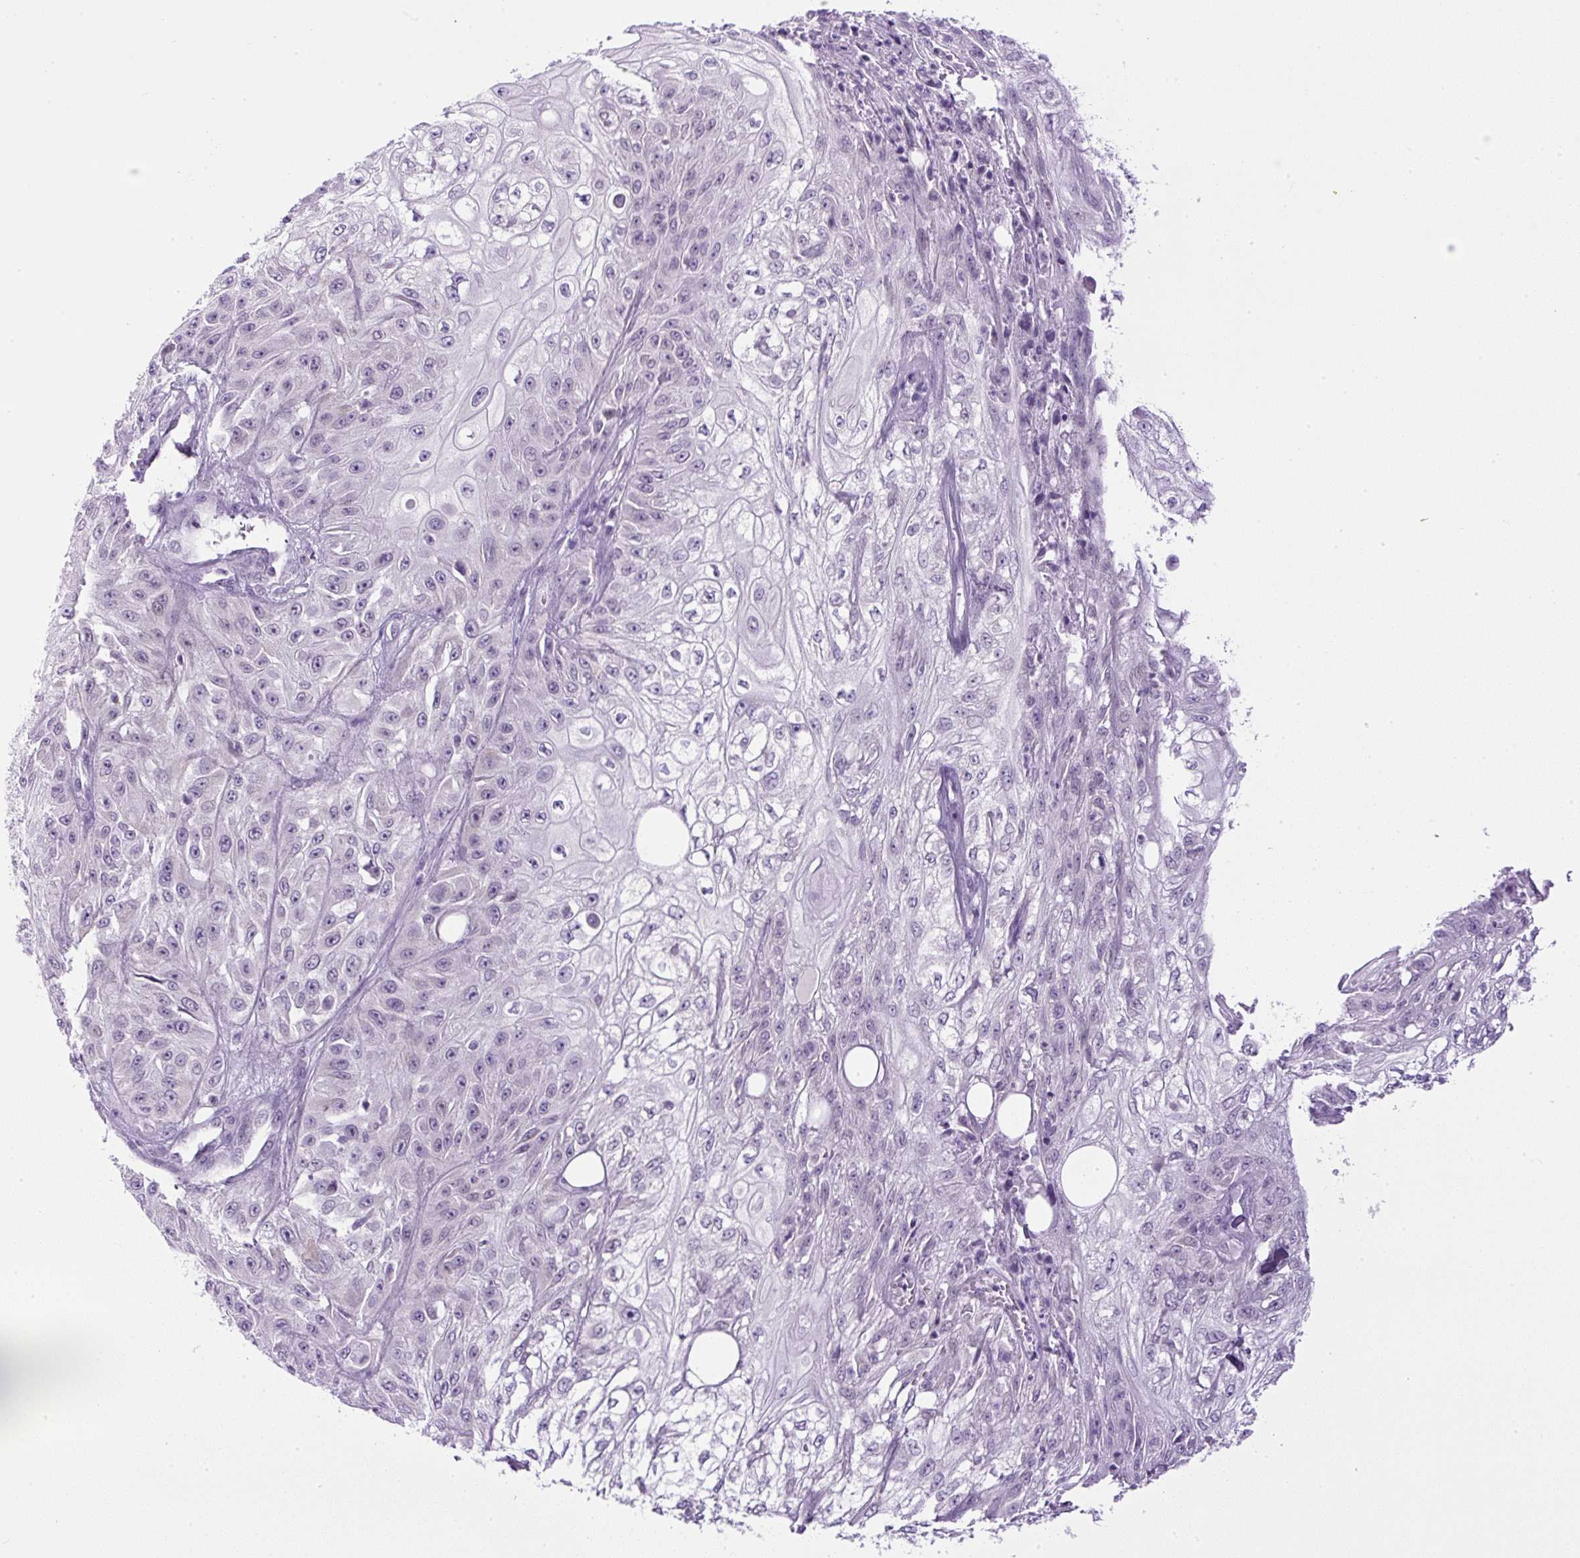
{"staining": {"intensity": "negative", "quantity": "none", "location": "none"}, "tissue": "skin cancer", "cell_type": "Tumor cells", "image_type": "cancer", "snomed": [{"axis": "morphology", "description": "Squamous cell carcinoma, NOS"}, {"axis": "morphology", "description": "Squamous cell carcinoma, metastatic, NOS"}, {"axis": "topography", "description": "Skin"}, {"axis": "topography", "description": "Lymph node"}], "caption": "Immunohistochemistry (IHC) photomicrograph of neoplastic tissue: human metastatic squamous cell carcinoma (skin) stained with DAB exhibits no significant protein expression in tumor cells.", "gene": "RHBDD2", "patient": {"sex": "male", "age": 75}}